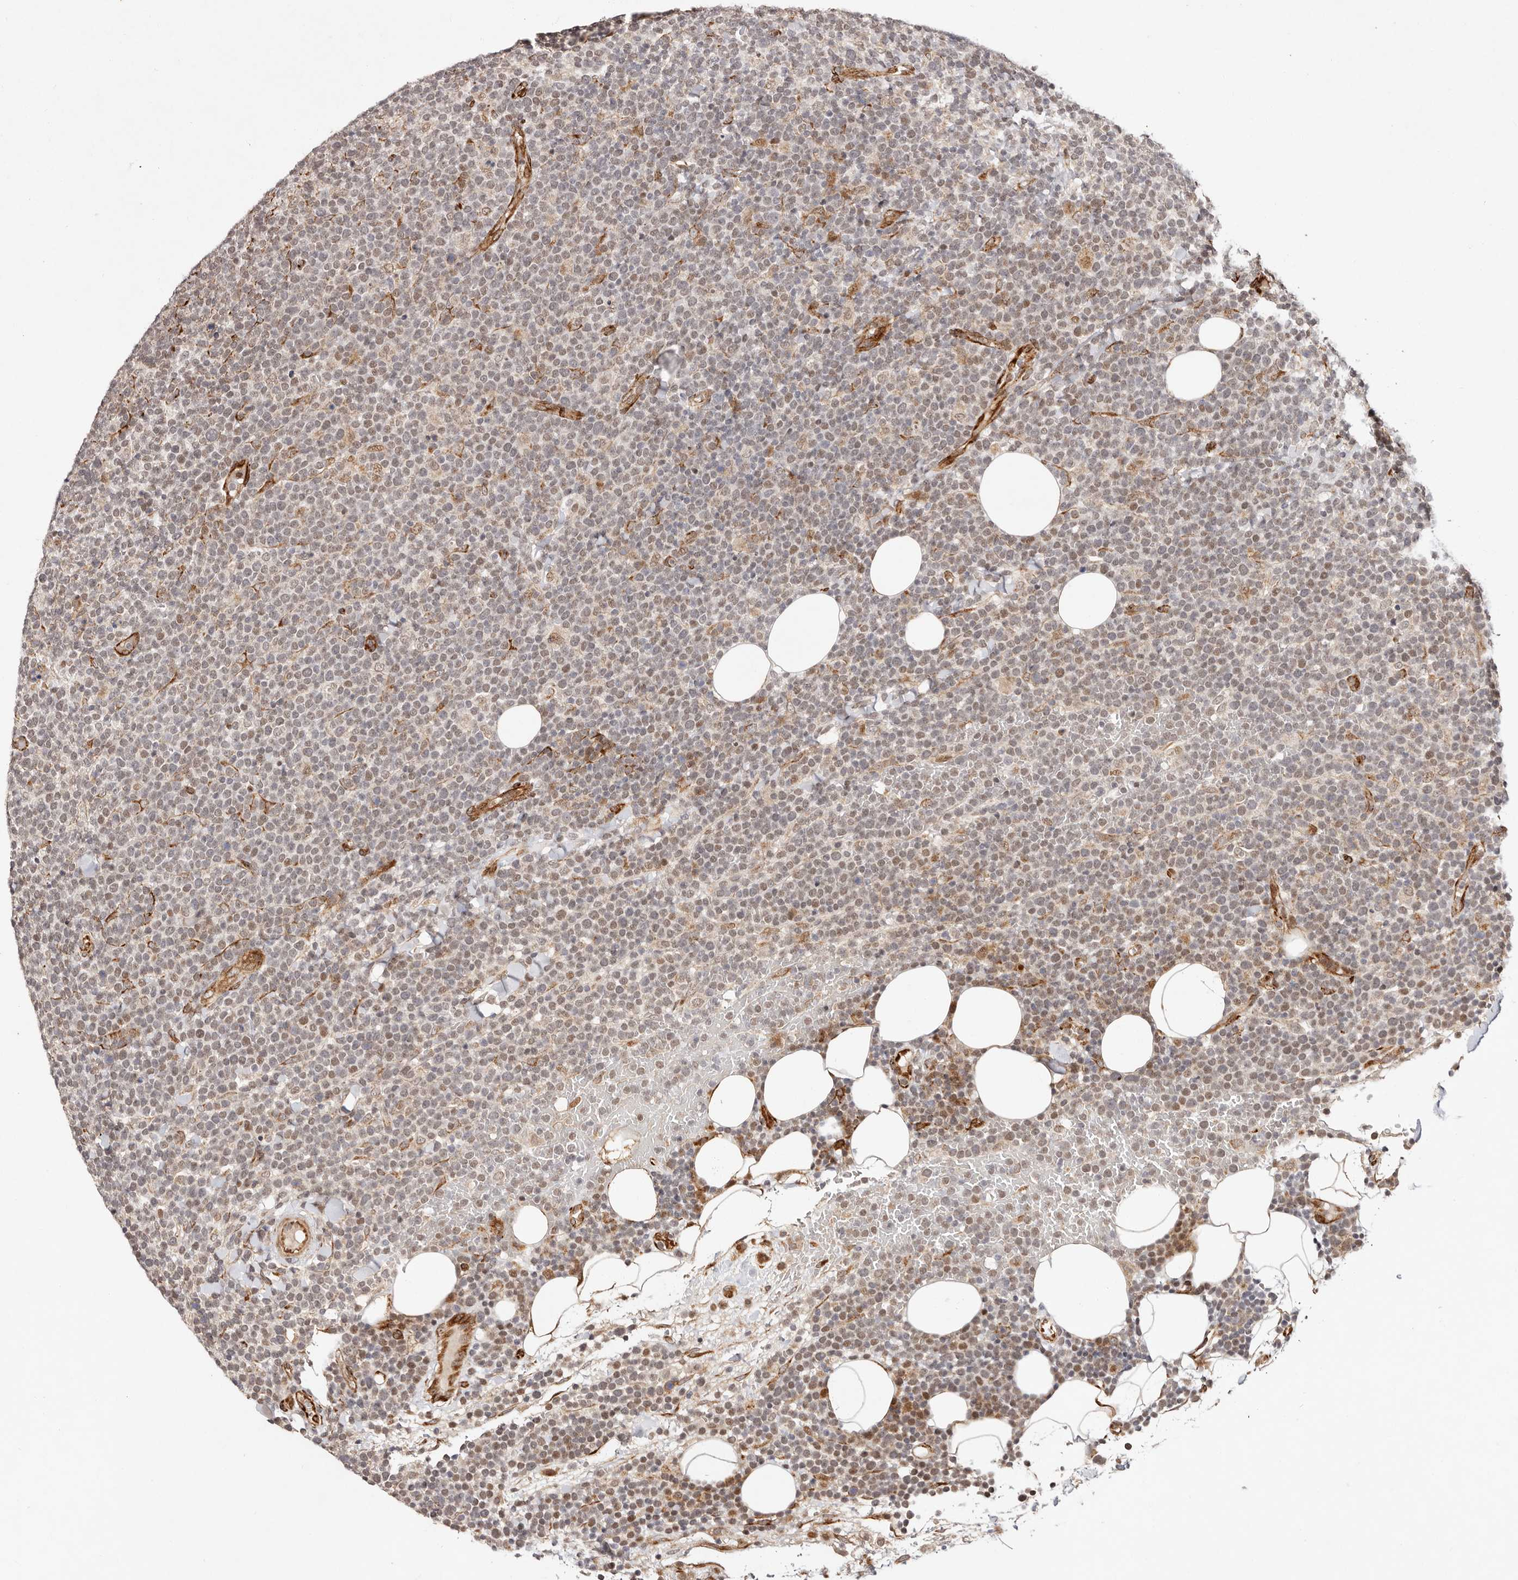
{"staining": {"intensity": "weak", "quantity": ">75%", "location": "nuclear"}, "tissue": "lymphoma", "cell_type": "Tumor cells", "image_type": "cancer", "snomed": [{"axis": "morphology", "description": "Malignant lymphoma, non-Hodgkin's type, High grade"}, {"axis": "topography", "description": "Lymph node"}], "caption": "This histopathology image shows immunohistochemistry staining of high-grade malignant lymphoma, non-Hodgkin's type, with low weak nuclear positivity in about >75% of tumor cells.", "gene": "BCL2L15", "patient": {"sex": "male", "age": 61}}